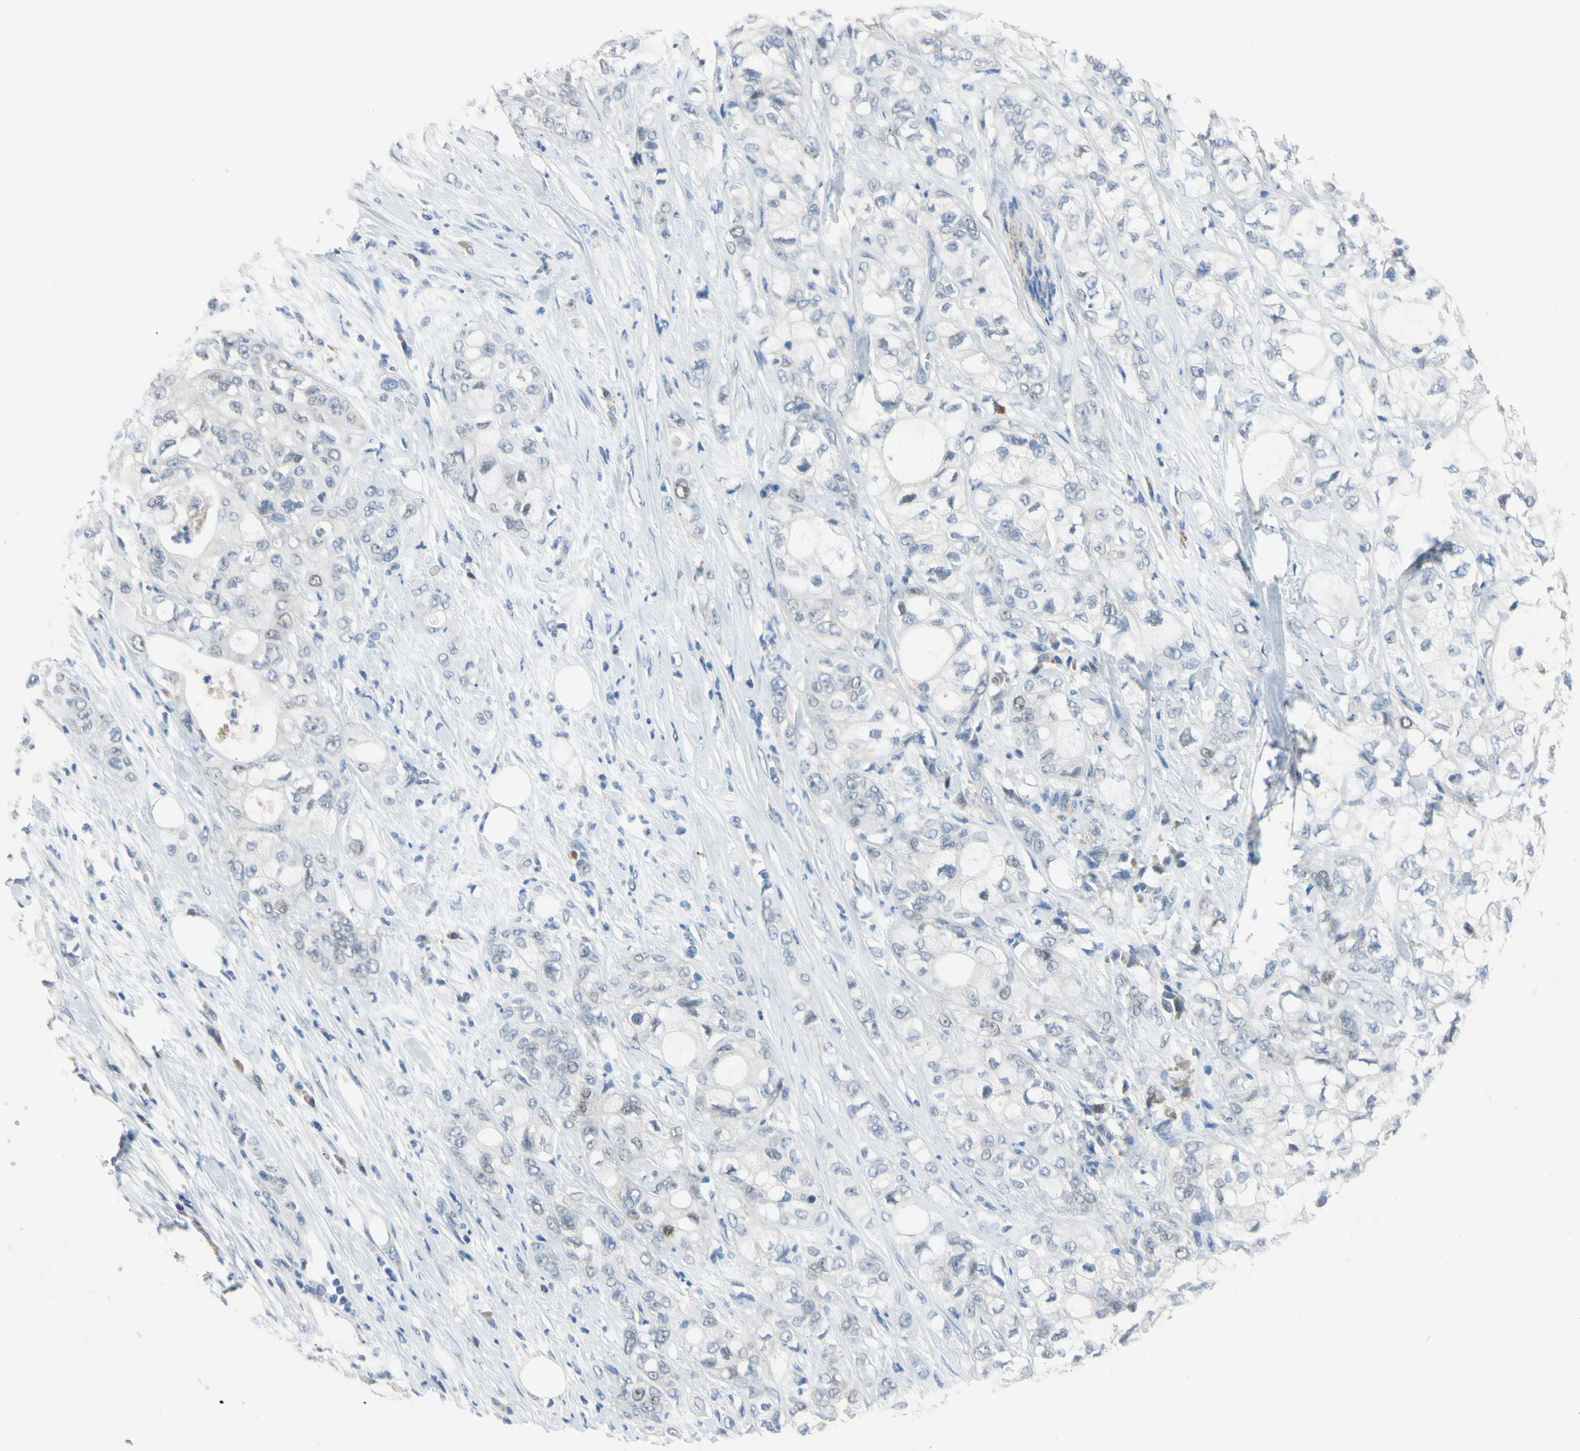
{"staining": {"intensity": "negative", "quantity": "none", "location": "none"}, "tissue": "pancreatic cancer", "cell_type": "Tumor cells", "image_type": "cancer", "snomed": [{"axis": "morphology", "description": "Adenocarcinoma, NOS"}, {"axis": "topography", "description": "Pancreas"}], "caption": "This is a image of IHC staining of adenocarcinoma (pancreatic), which shows no staining in tumor cells.", "gene": "LHX9", "patient": {"sex": "male", "age": 70}}